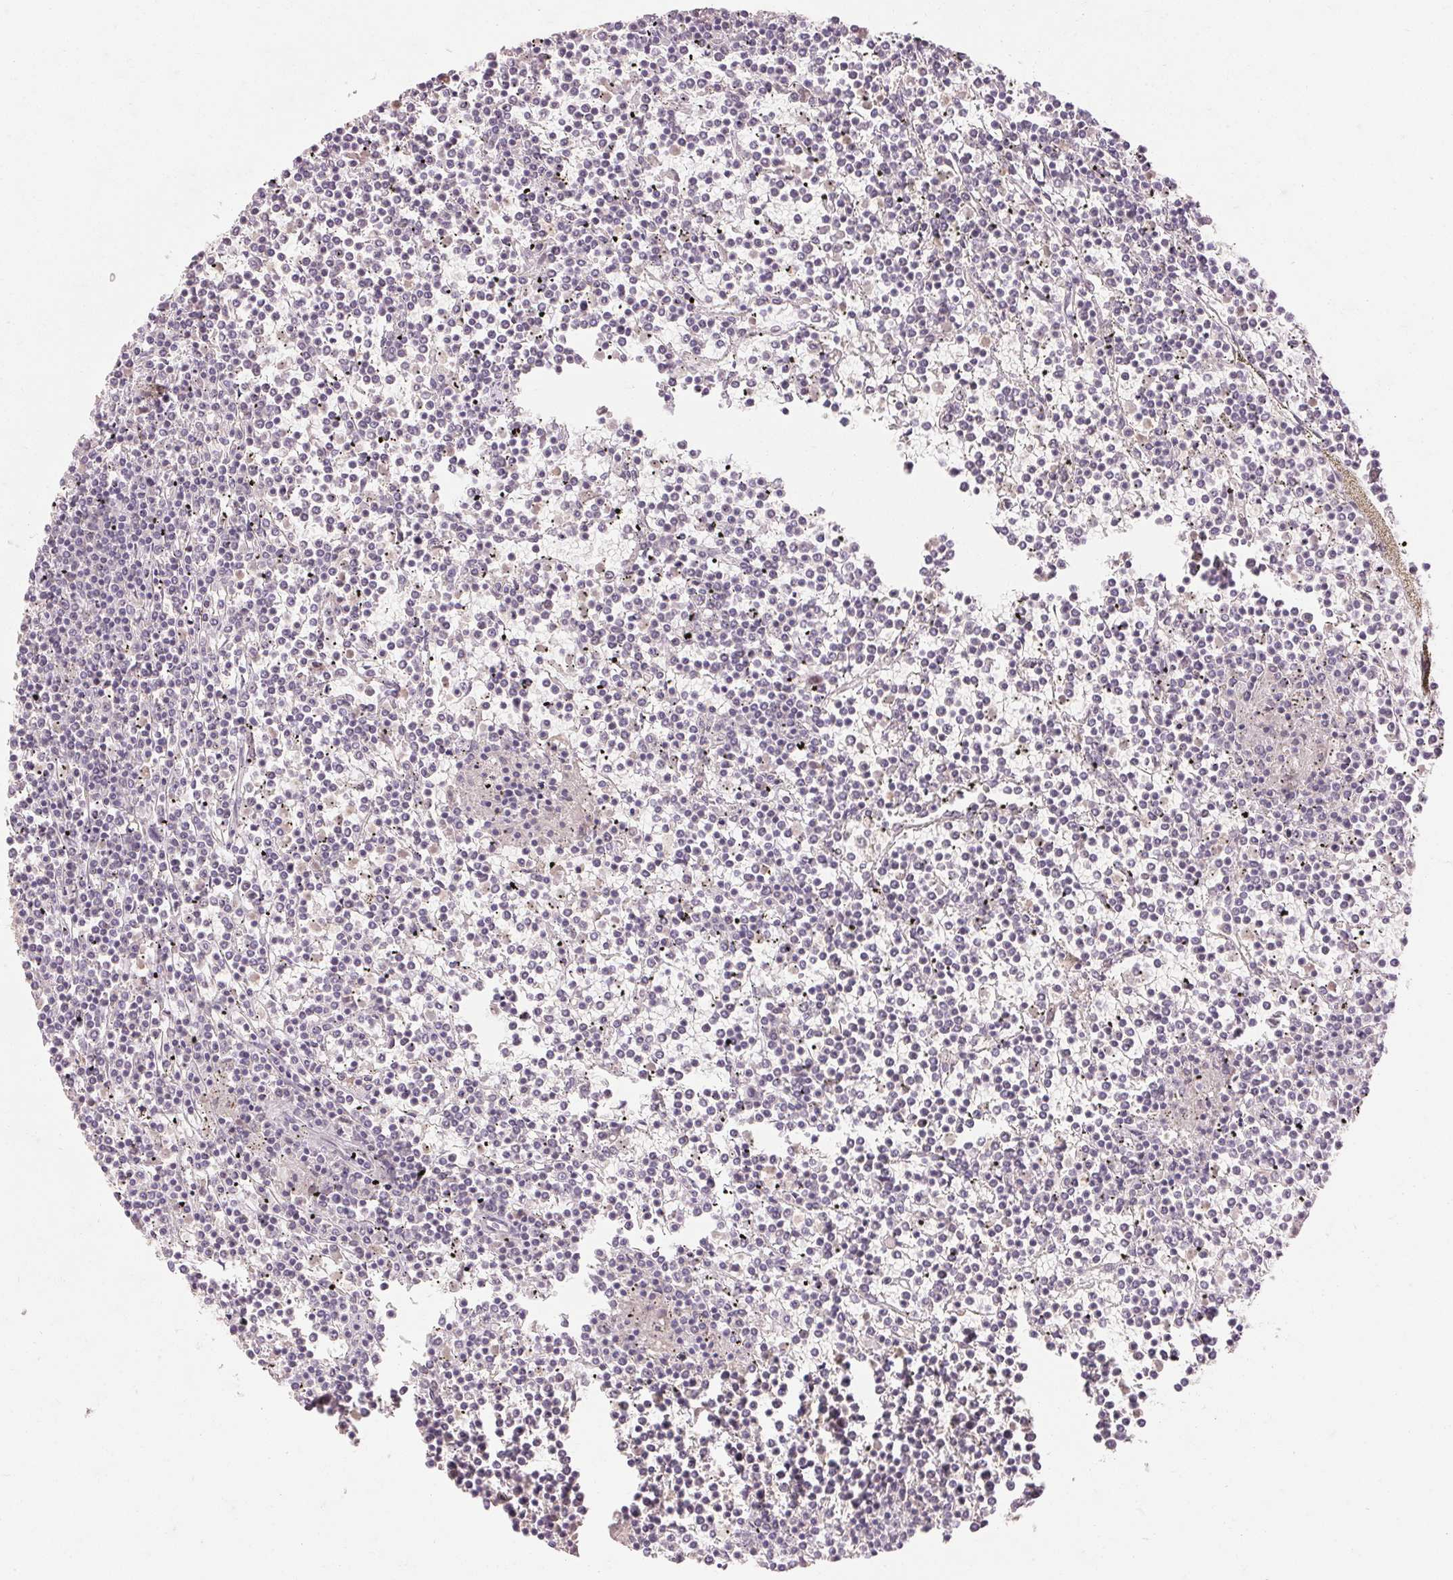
{"staining": {"intensity": "negative", "quantity": "none", "location": "none"}, "tissue": "lymphoma", "cell_type": "Tumor cells", "image_type": "cancer", "snomed": [{"axis": "morphology", "description": "Malignant lymphoma, non-Hodgkin's type, Low grade"}, {"axis": "topography", "description": "Spleen"}], "caption": "Human lymphoma stained for a protein using IHC shows no expression in tumor cells.", "gene": "SKP2", "patient": {"sex": "female", "age": 19}}